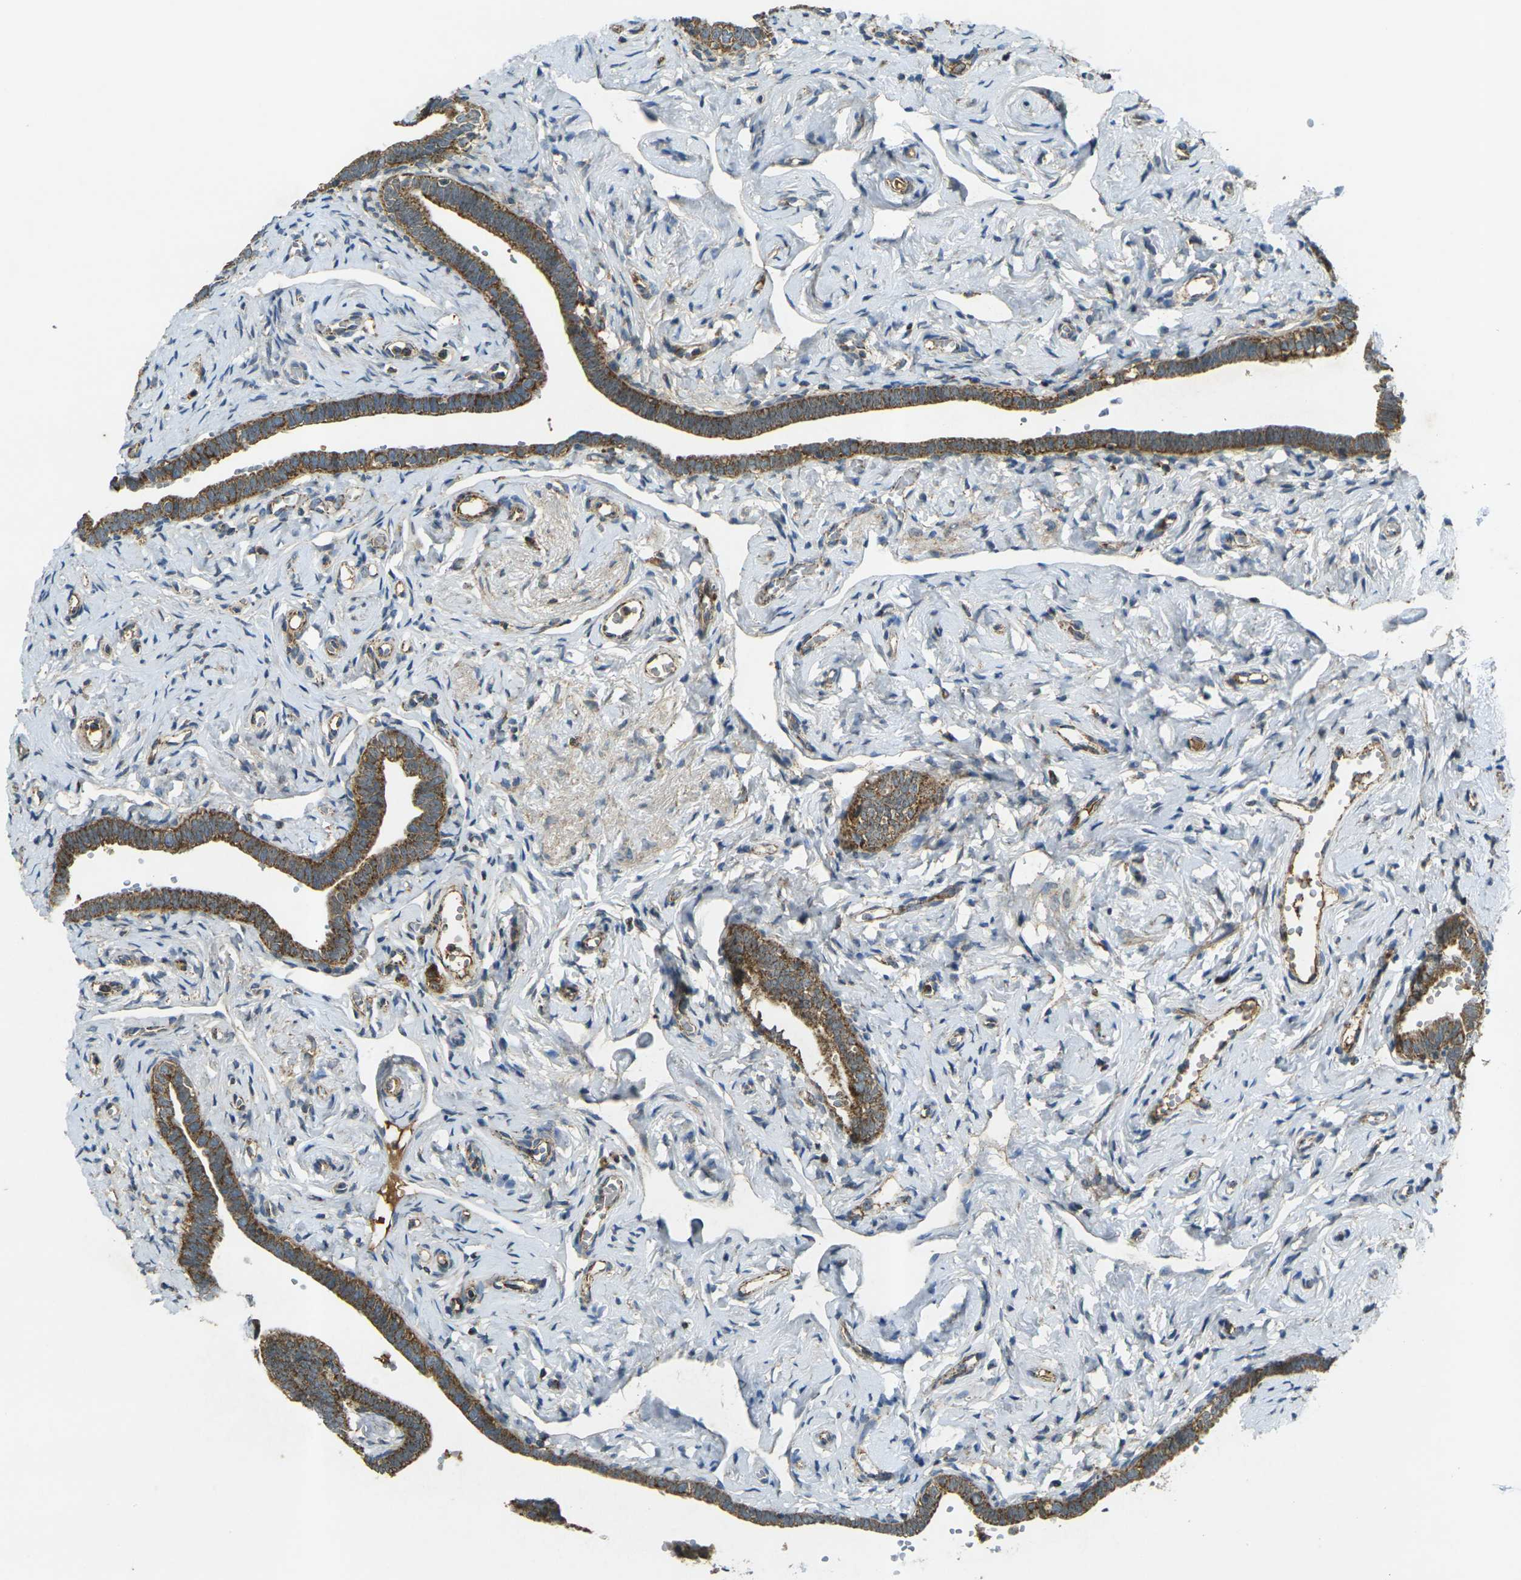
{"staining": {"intensity": "strong", "quantity": ">75%", "location": "cytoplasmic/membranous"}, "tissue": "fallopian tube", "cell_type": "Glandular cells", "image_type": "normal", "snomed": [{"axis": "morphology", "description": "Normal tissue, NOS"}, {"axis": "topography", "description": "Fallopian tube"}], "caption": "About >75% of glandular cells in normal human fallopian tube show strong cytoplasmic/membranous protein staining as visualized by brown immunohistochemical staining.", "gene": "IGF1R", "patient": {"sex": "female", "age": 71}}